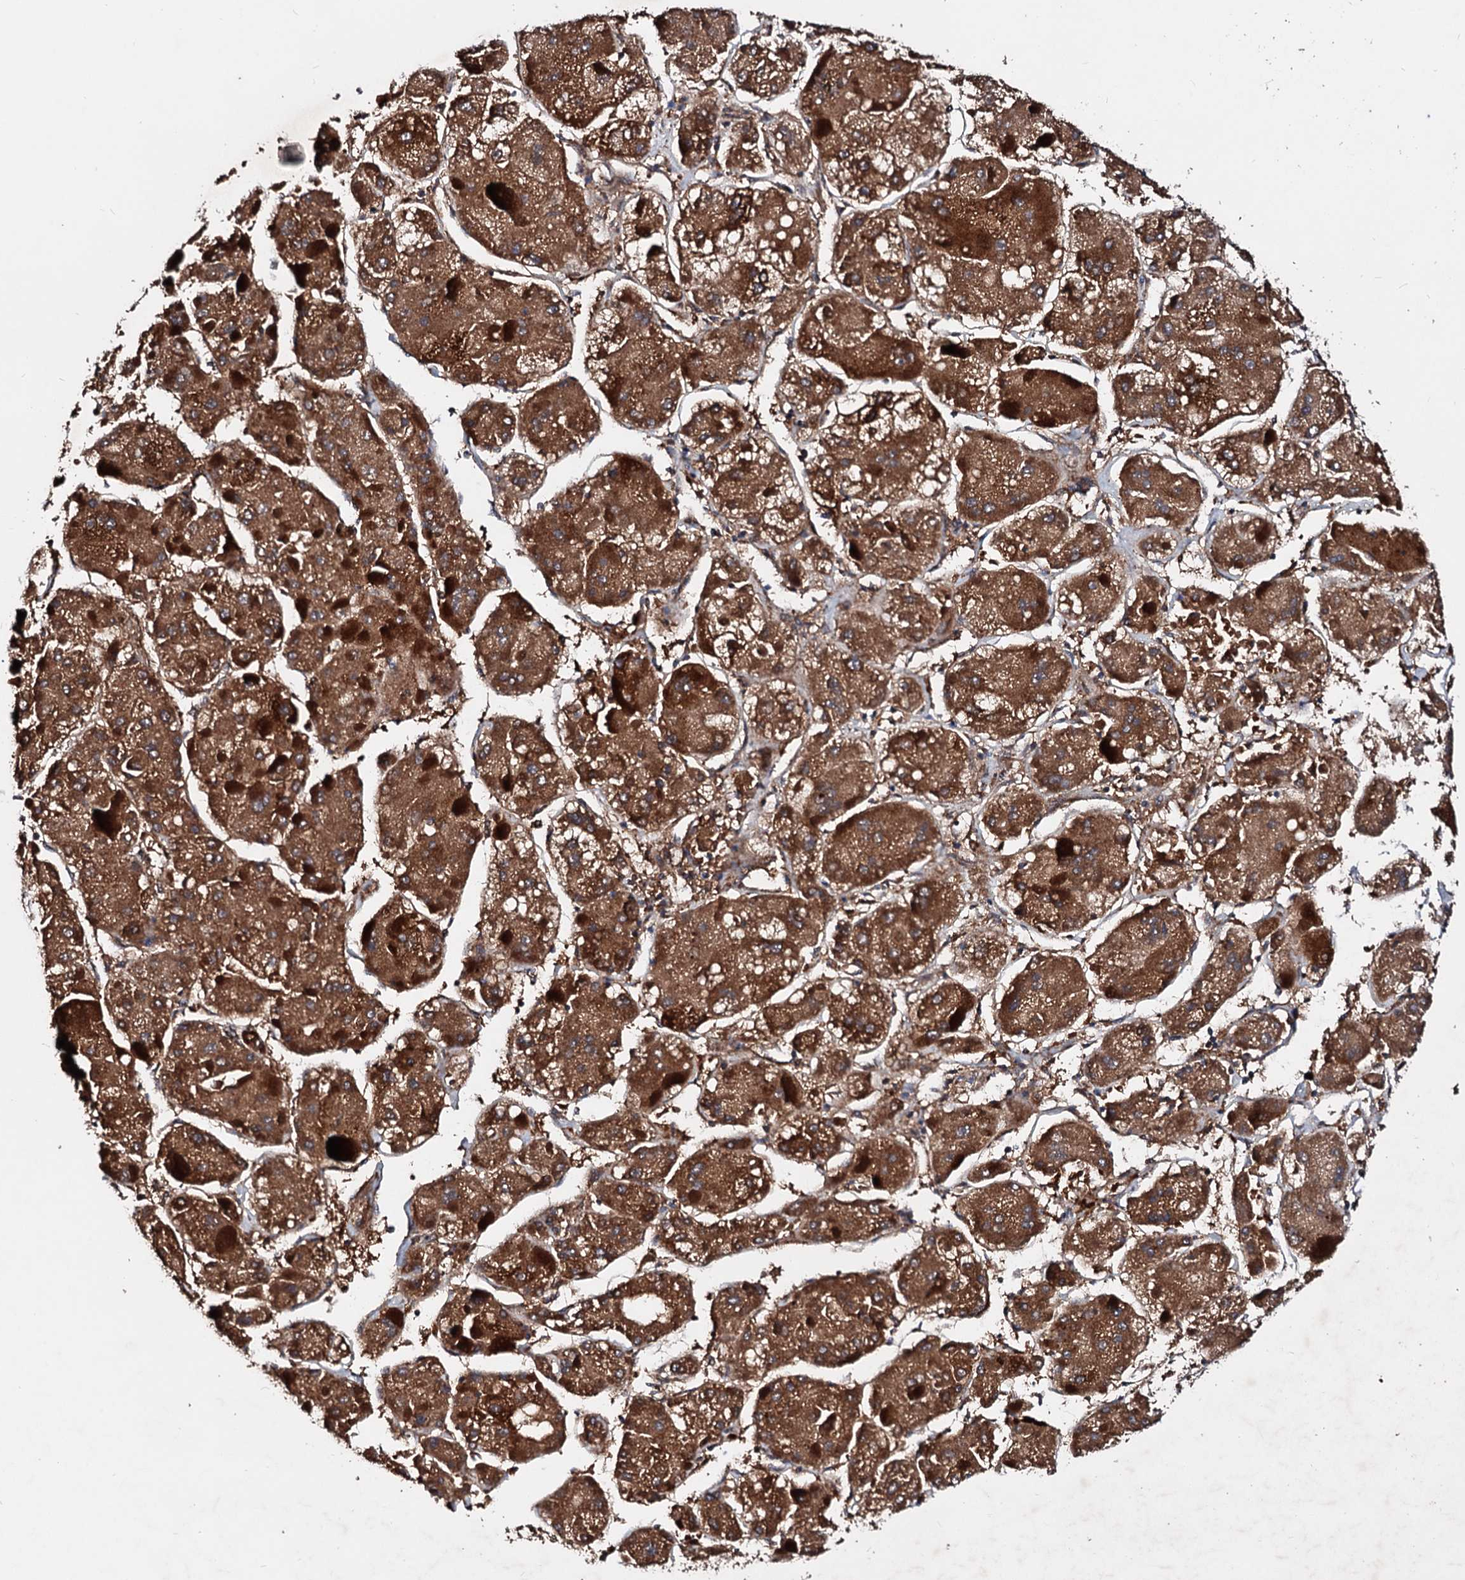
{"staining": {"intensity": "strong", "quantity": ">75%", "location": "cytoplasmic/membranous"}, "tissue": "liver cancer", "cell_type": "Tumor cells", "image_type": "cancer", "snomed": [{"axis": "morphology", "description": "Carcinoma, Hepatocellular, NOS"}, {"axis": "topography", "description": "Liver"}], "caption": "Hepatocellular carcinoma (liver) stained with a brown dye displays strong cytoplasmic/membranous positive positivity in approximately >75% of tumor cells.", "gene": "EXTL1", "patient": {"sex": "female", "age": 73}}